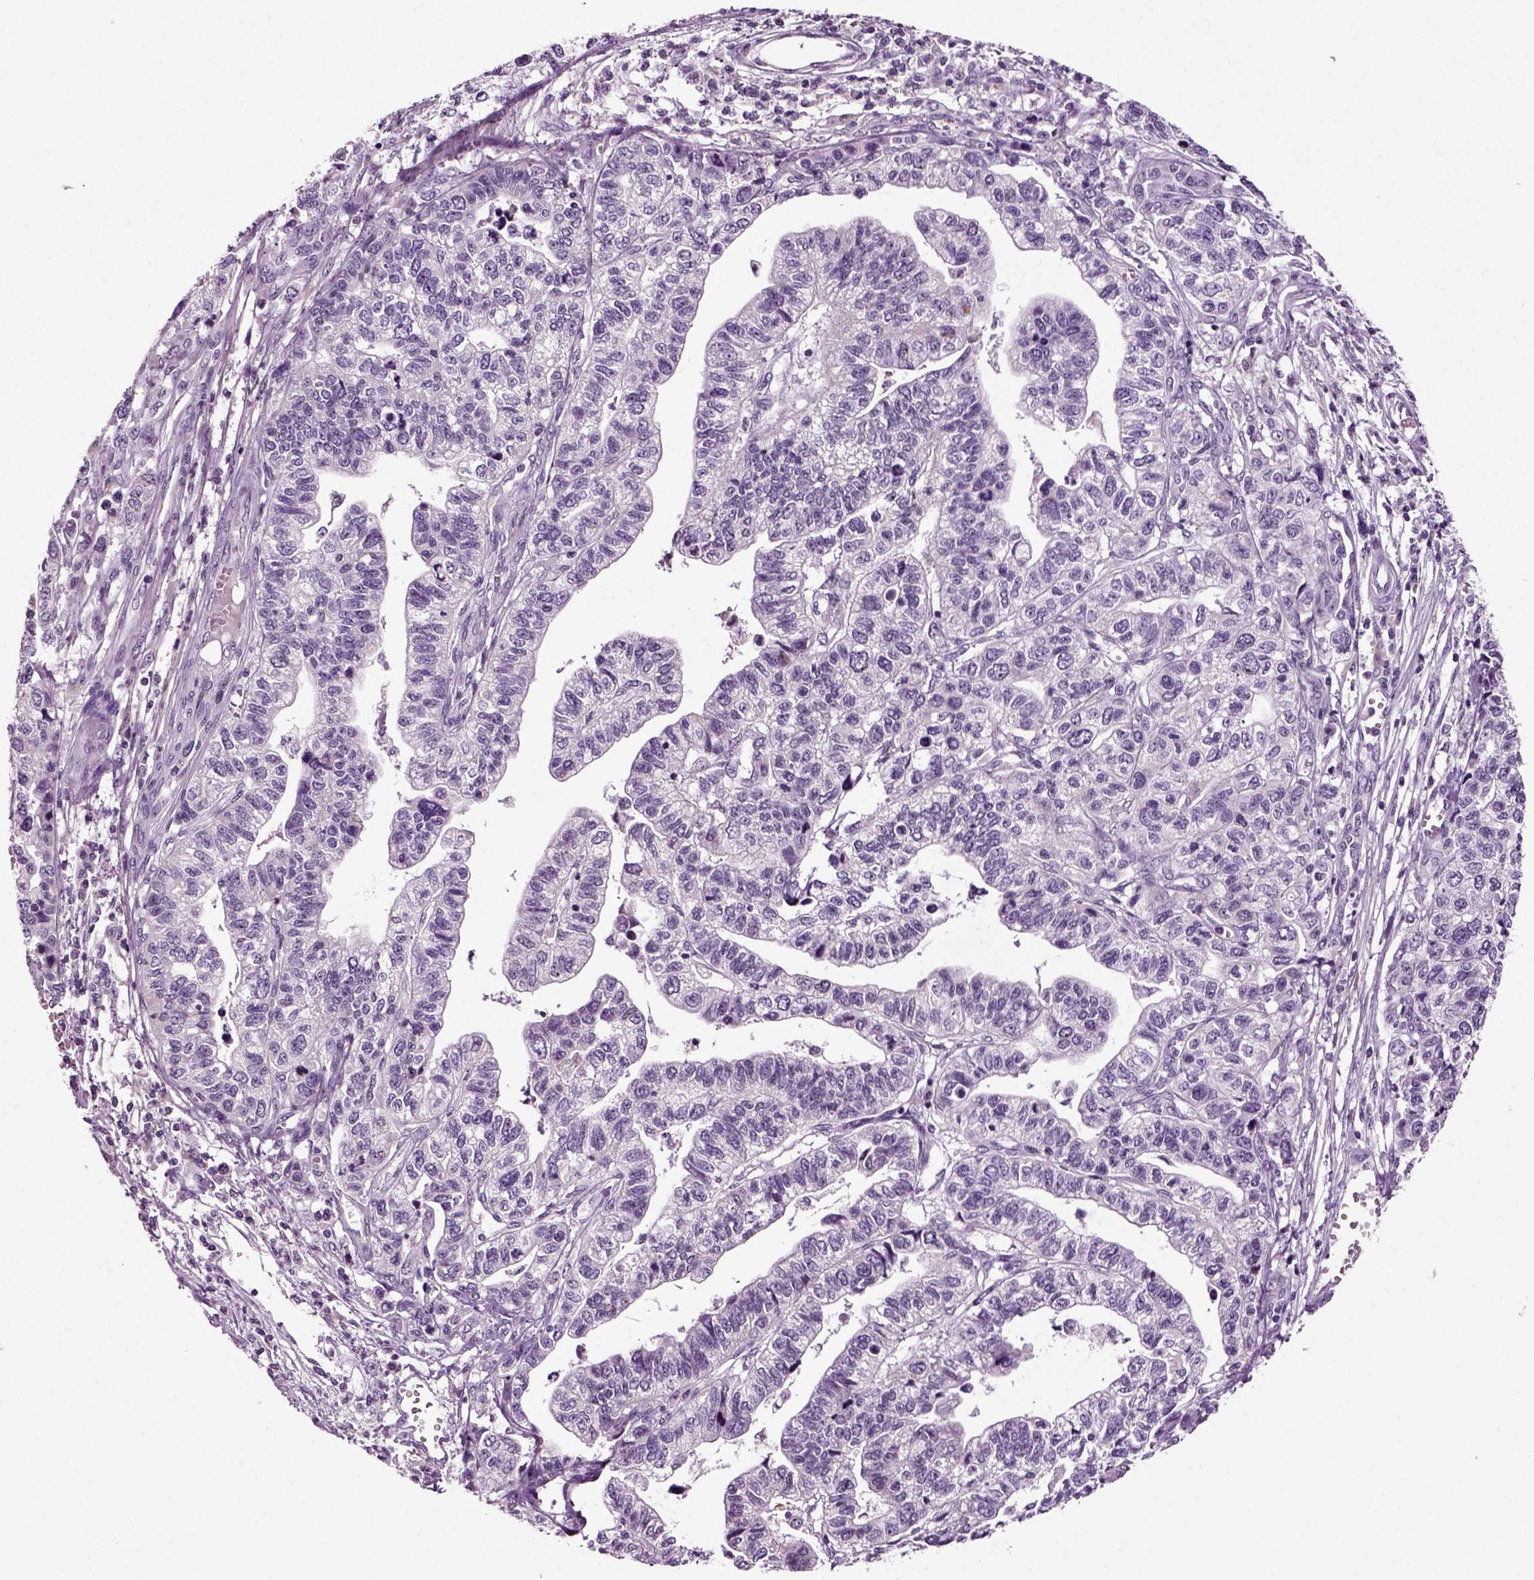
{"staining": {"intensity": "negative", "quantity": "none", "location": "none"}, "tissue": "stomach cancer", "cell_type": "Tumor cells", "image_type": "cancer", "snomed": [{"axis": "morphology", "description": "Adenocarcinoma, NOS"}, {"axis": "topography", "description": "Stomach, upper"}], "caption": "This is a photomicrograph of immunohistochemistry staining of adenocarcinoma (stomach), which shows no positivity in tumor cells.", "gene": "SPATA17", "patient": {"sex": "female", "age": 67}}